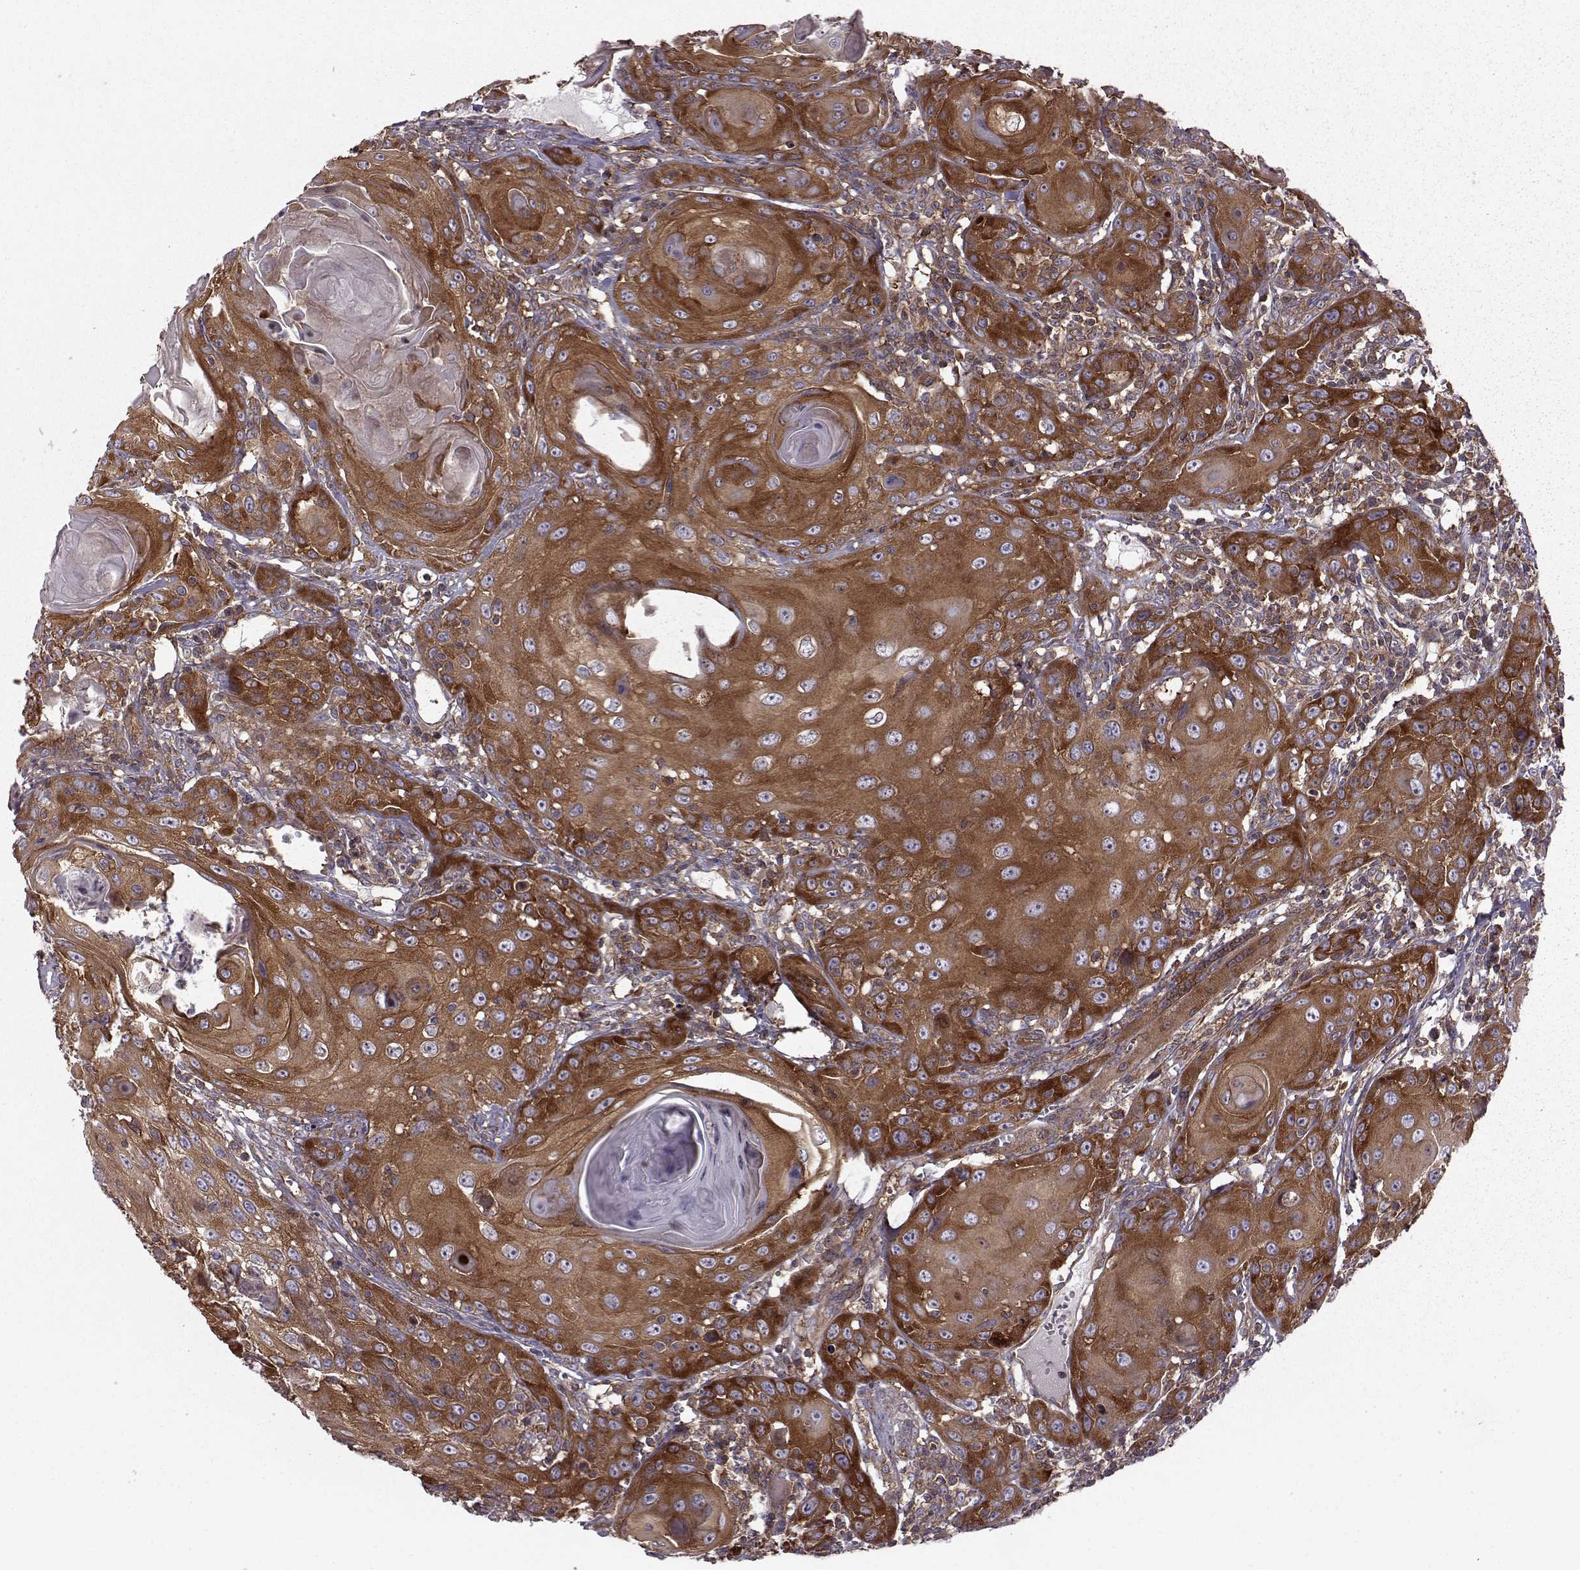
{"staining": {"intensity": "strong", "quantity": ">75%", "location": "cytoplasmic/membranous"}, "tissue": "head and neck cancer", "cell_type": "Tumor cells", "image_type": "cancer", "snomed": [{"axis": "morphology", "description": "Squamous cell carcinoma, NOS"}, {"axis": "topography", "description": "Head-Neck"}], "caption": "Protein analysis of head and neck cancer (squamous cell carcinoma) tissue reveals strong cytoplasmic/membranous positivity in about >75% of tumor cells.", "gene": "RABGAP1", "patient": {"sex": "female", "age": 80}}